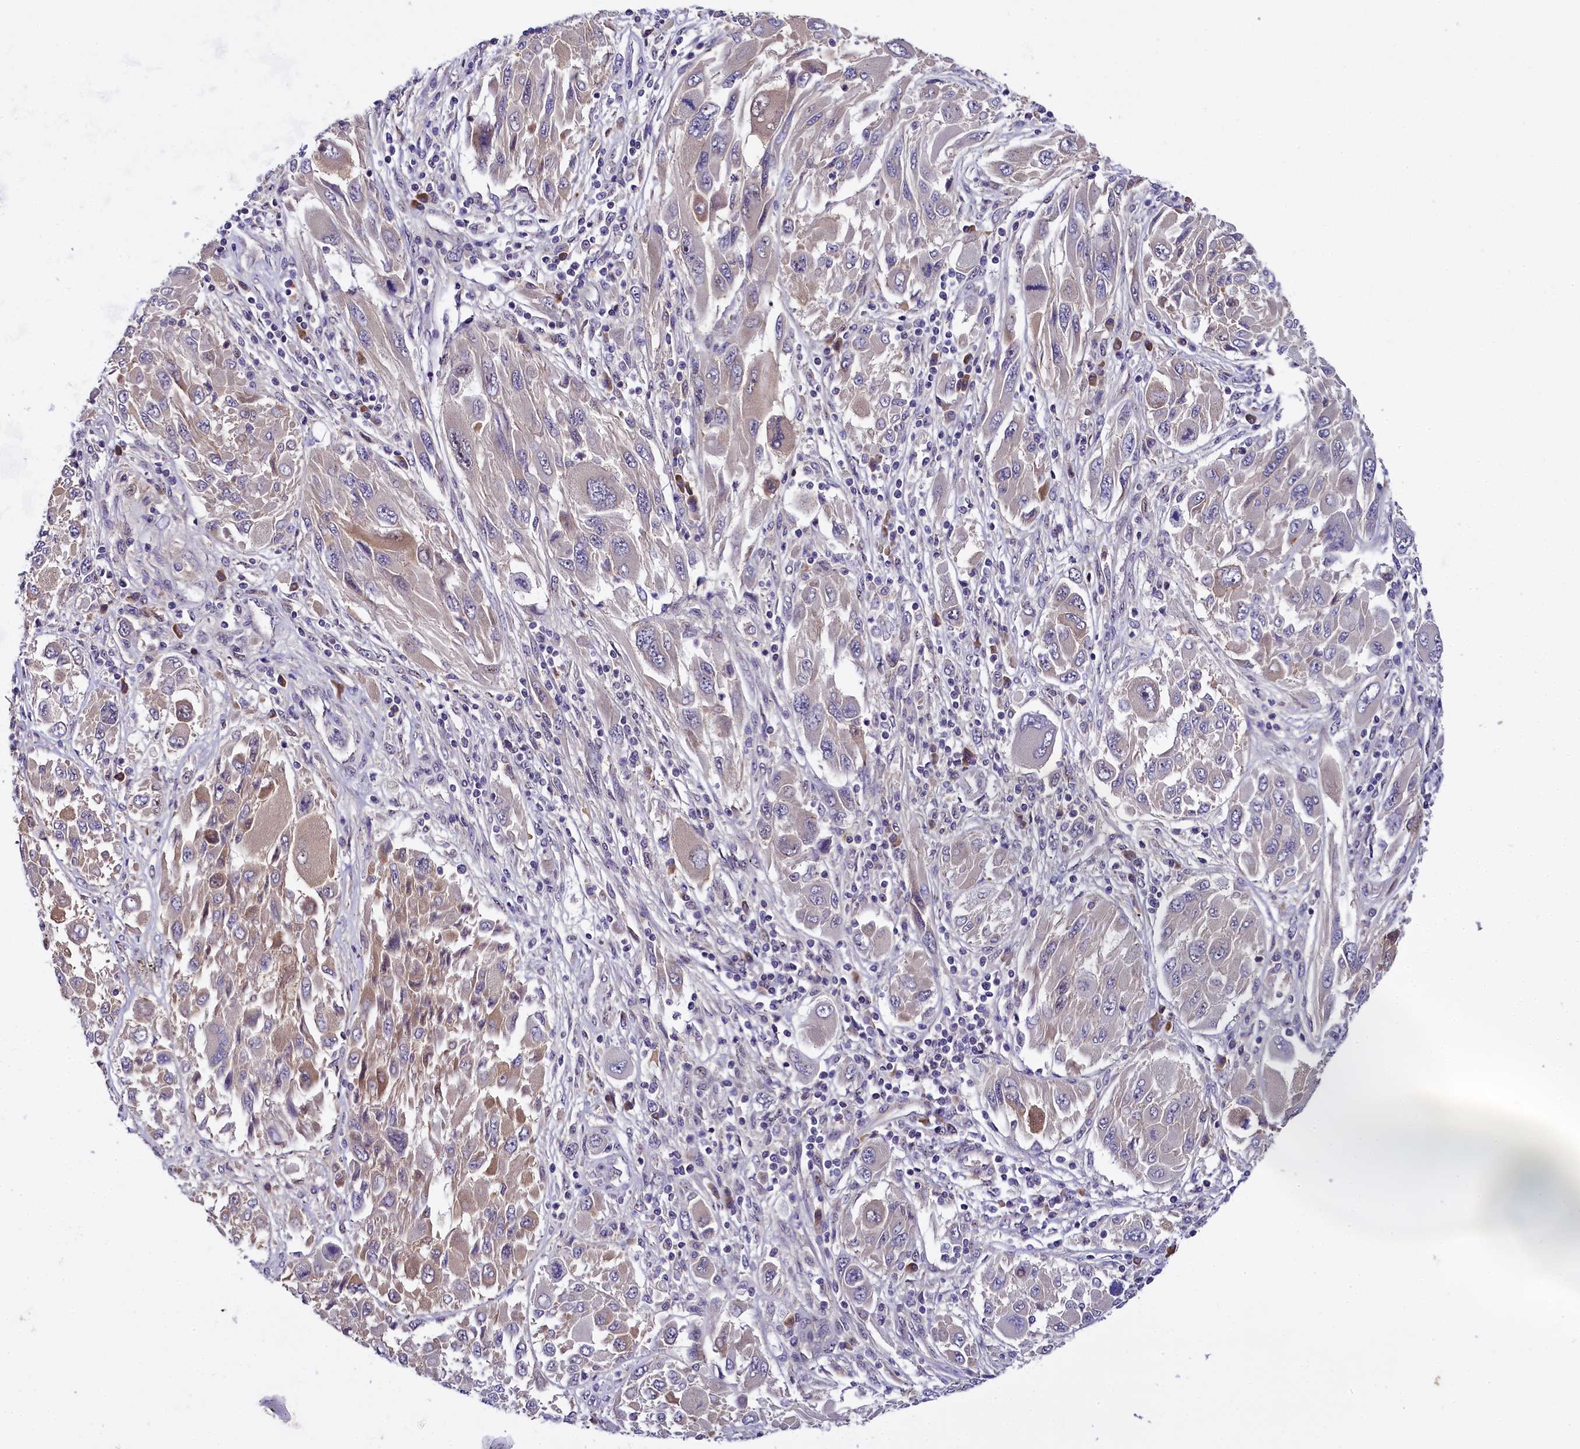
{"staining": {"intensity": "weak", "quantity": "<25%", "location": "cytoplasmic/membranous"}, "tissue": "melanoma", "cell_type": "Tumor cells", "image_type": "cancer", "snomed": [{"axis": "morphology", "description": "Malignant melanoma, NOS"}, {"axis": "topography", "description": "Skin"}], "caption": "Histopathology image shows no significant protein expression in tumor cells of malignant melanoma.", "gene": "ENKD1", "patient": {"sex": "female", "age": 91}}